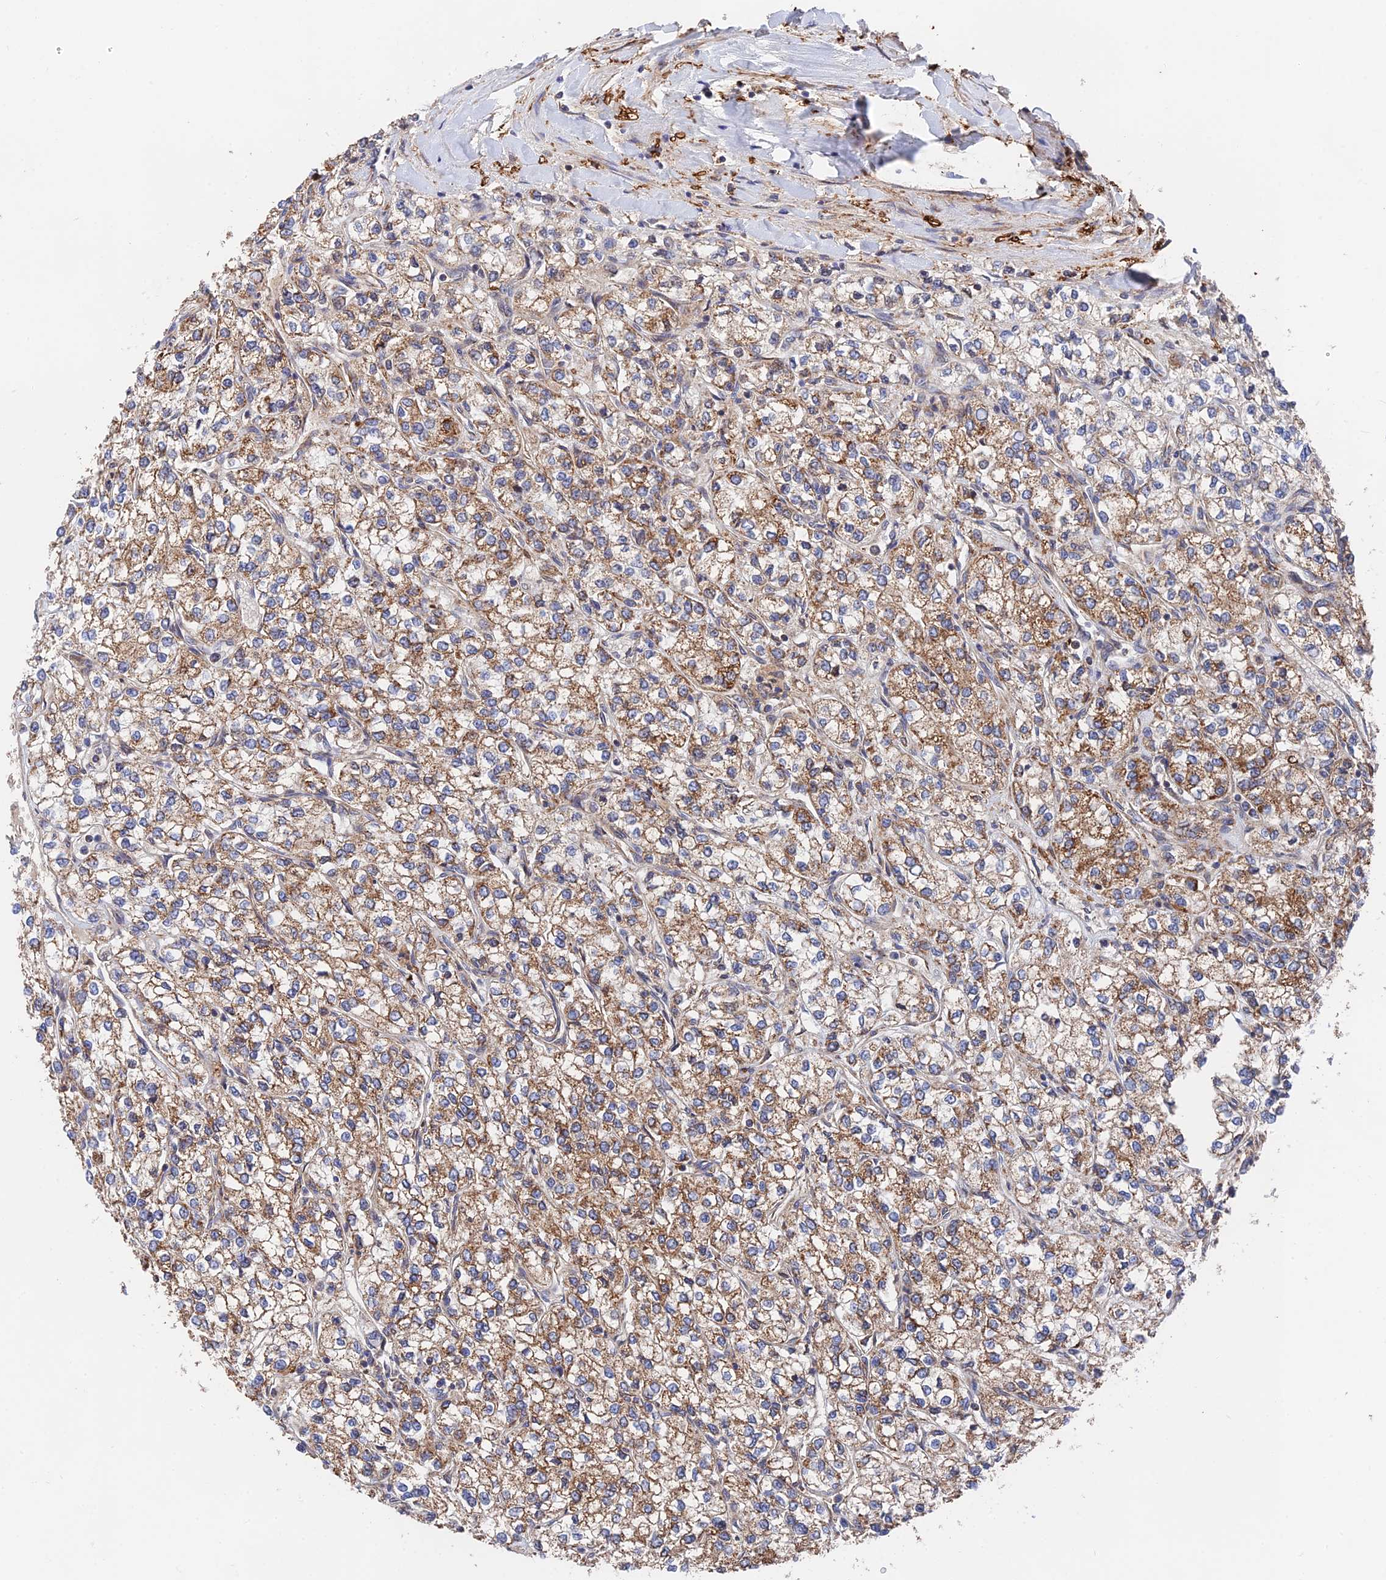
{"staining": {"intensity": "moderate", "quantity": "25%-75%", "location": "cytoplasmic/membranous"}, "tissue": "renal cancer", "cell_type": "Tumor cells", "image_type": "cancer", "snomed": [{"axis": "morphology", "description": "Adenocarcinoma, NOS"}, {"axis": "topography", "description": "Kidney"}], "caption": "IHC of renal adenocarcinoma shows medium levels of moderate cytoplasmic/membranous staining in approximately 25%-75% of tumor cells.", "gene": "ZNF320", "patient": {"sex": "male", "age": 80}}